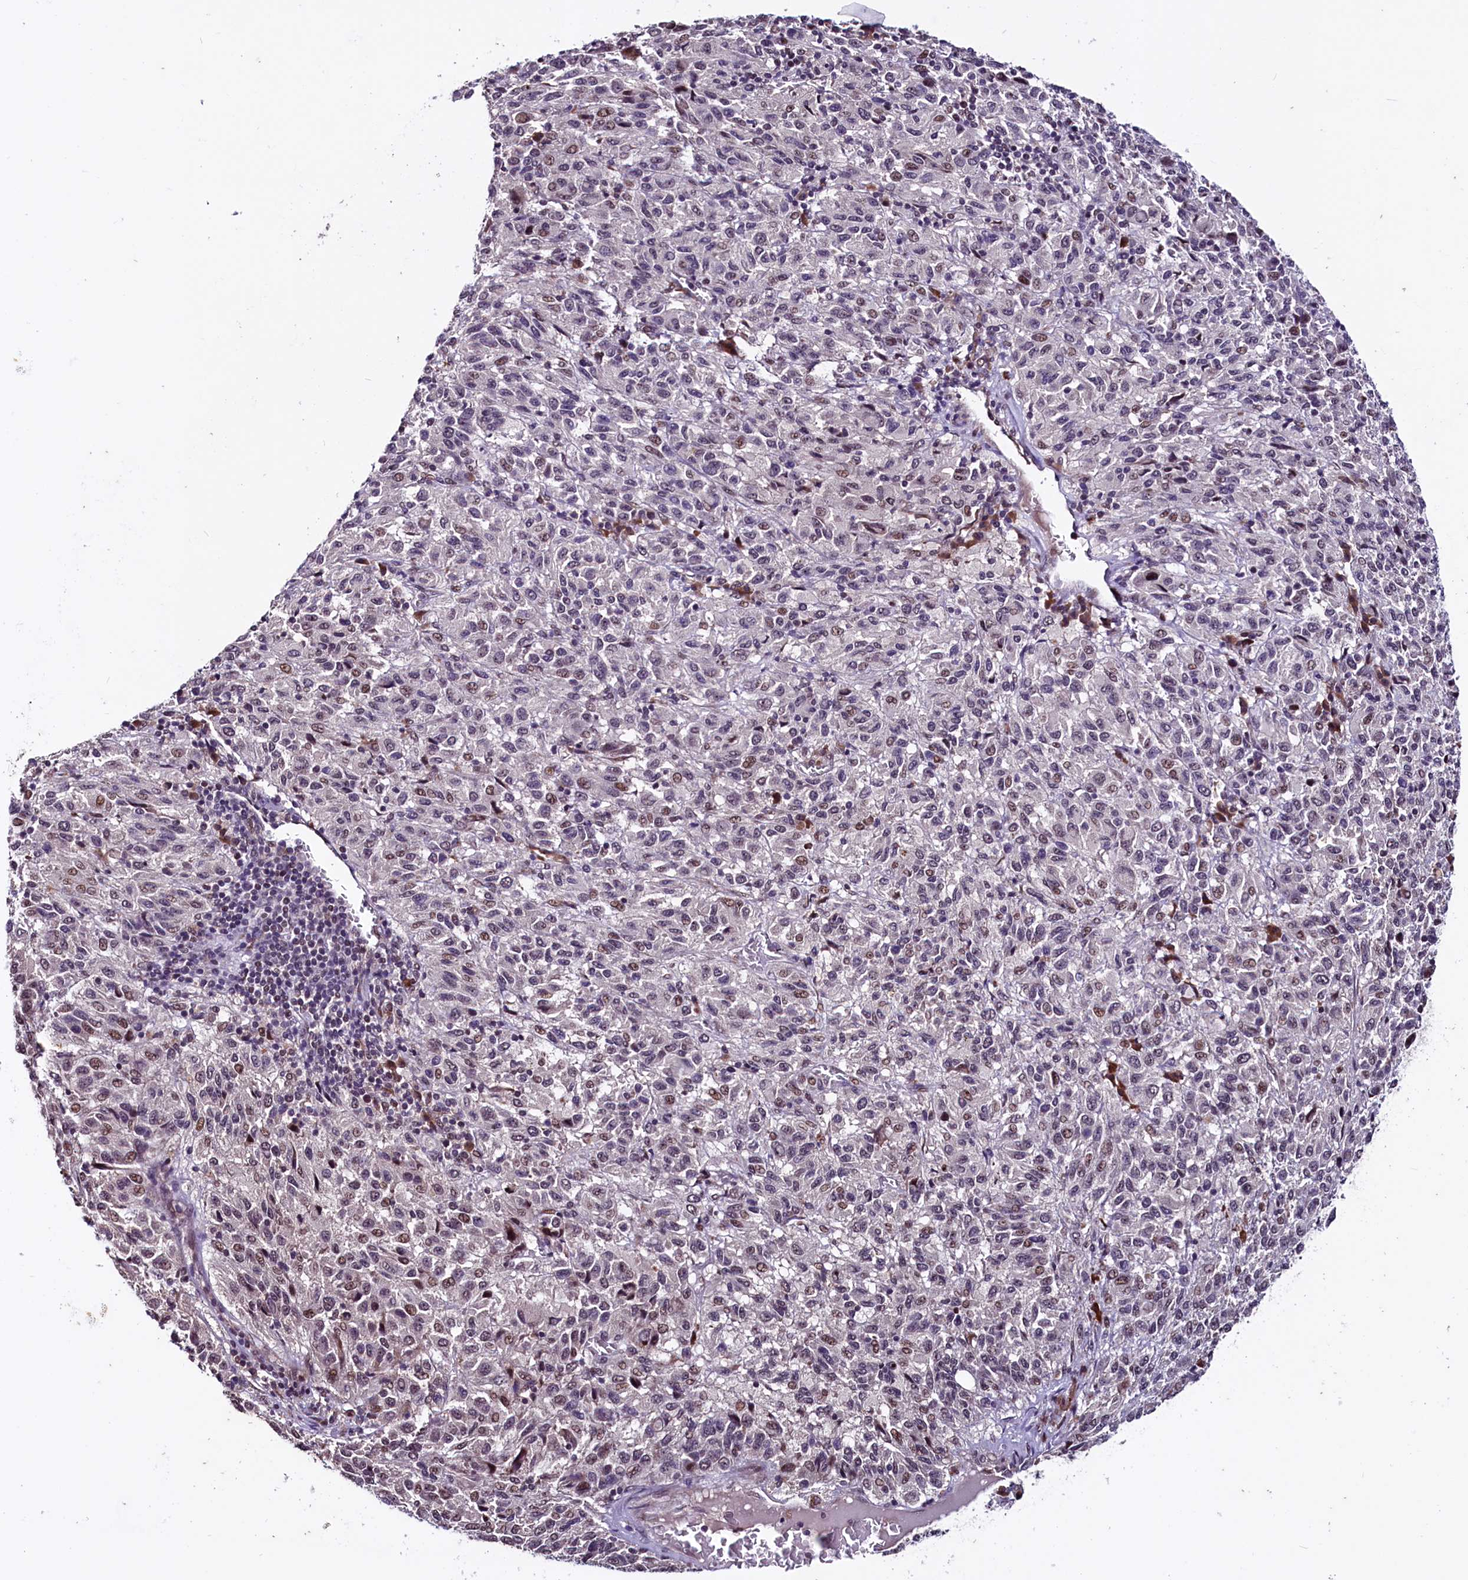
{"staining": {"intensity": "moderate", "quantity": "<25%", "location": "nuclear"}, "tissue": "melanoma", "cell_type": "Tumor cells", "image_type": "cancer", "snomed": [{"axis": "morphology", "description": "Malignant melanoma, Metastatic site"}, {"axis": "topography", "description": "Lung"}], "caption": "Melanoma stained for a protein (brown) shows moderate nuclear positive positivity in approximately <25% of tumor cells.", "gene": "RNMT", "patient": {"sex": "male", "age": 64}}